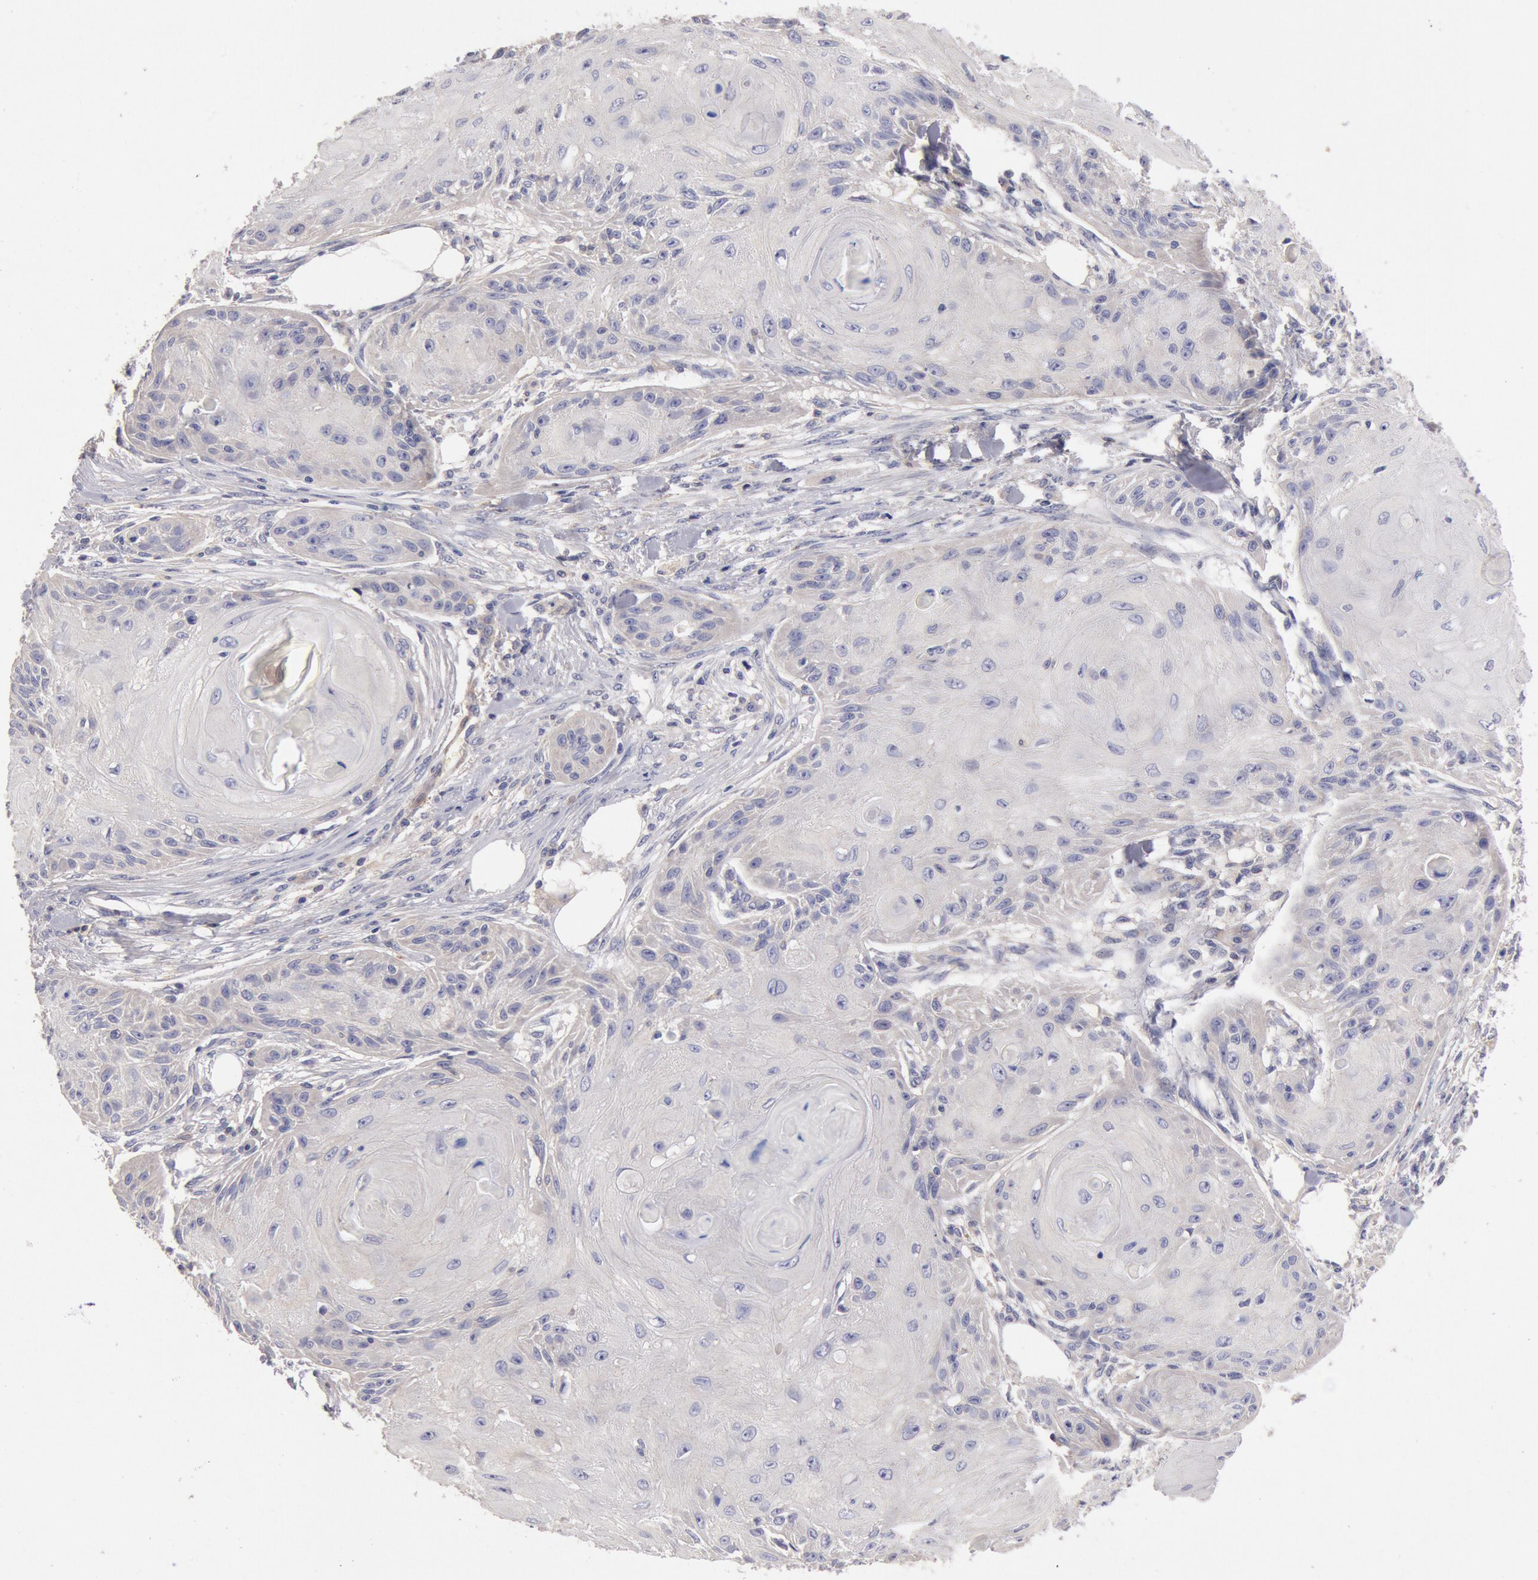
{"staining": {"intensity": "negative", "quantity": "none", "location": "none"}, "tissue": "skin cancer", "cell_type": "Tumor cells", "image_type": "cancer", "snomed": [{"axis": "morphology", "description": "Squamous cell carcinoma, NOS"}, {"axis": "topography", "description": "Skin"}], "caption": "The micrograph displays no staining of tumor cells in skin cancer (squamous cell carcinoma). (DAB (3,3'-diaminobenzidine) immunohistochemistry (IHC) with hematoxylin counter stain).", "gene": "TMED8", "patient": {"sex": "female", "age": 88}}